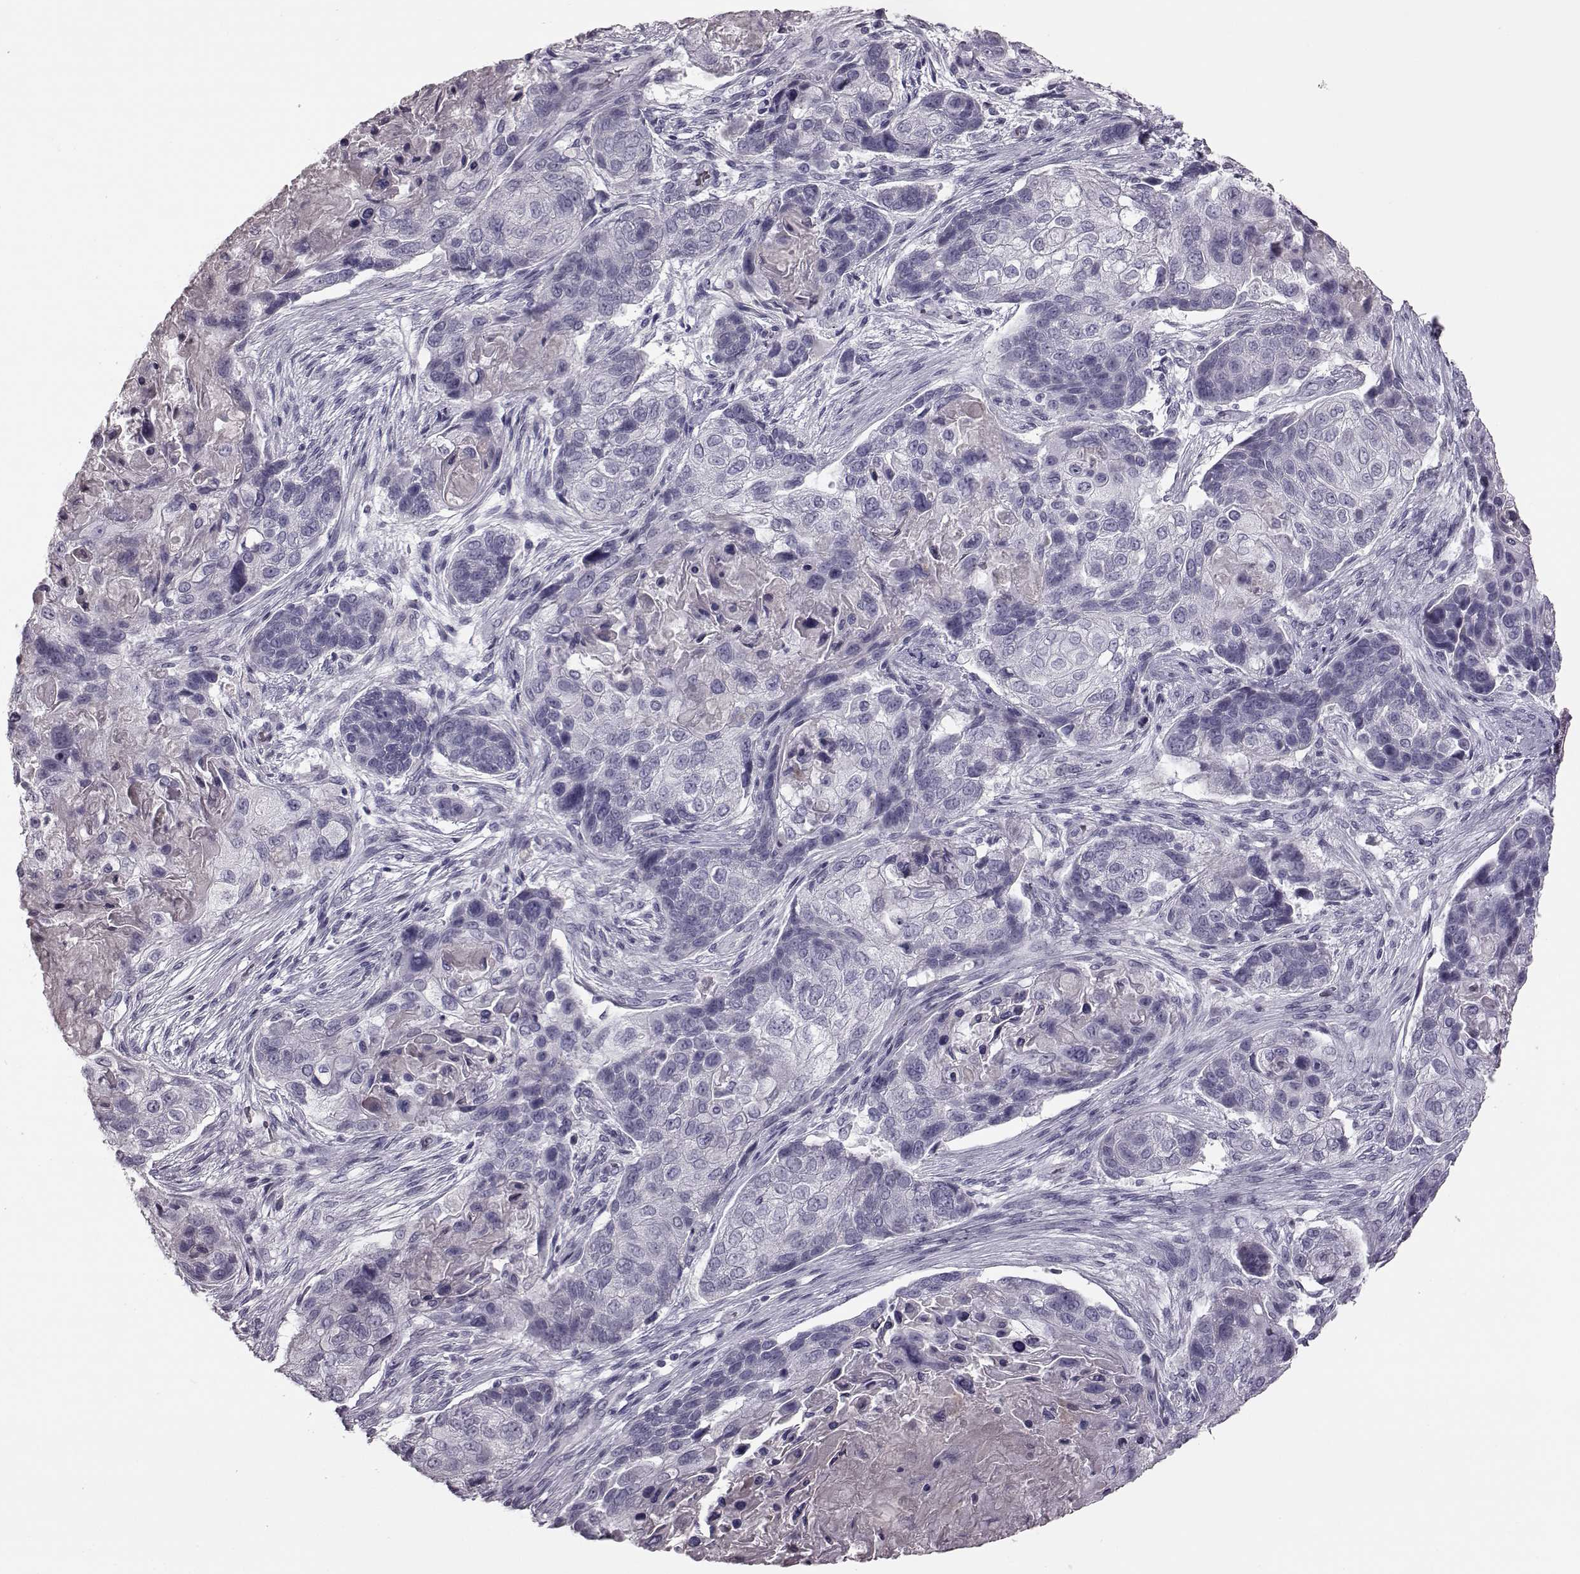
{"staining": {"intensity": "negative", "quantity": "none", "location": "none"}, "tissue": "lung cancer", "cell_type": "Tumor cells", "image_type": "cancer", "snomed": [{"axis": "morphology", "description": "Squamous cell carcinoma, NOS"}, {"axis": "topography", "description": "Lung"}], "caption": "Squamous cell carcinoma (lung) was stained to show a protein in brown. There is no significant positivity in tumor cells.", "gene": "ZNF433", "patient": {"sex": "male", "age": 69}}